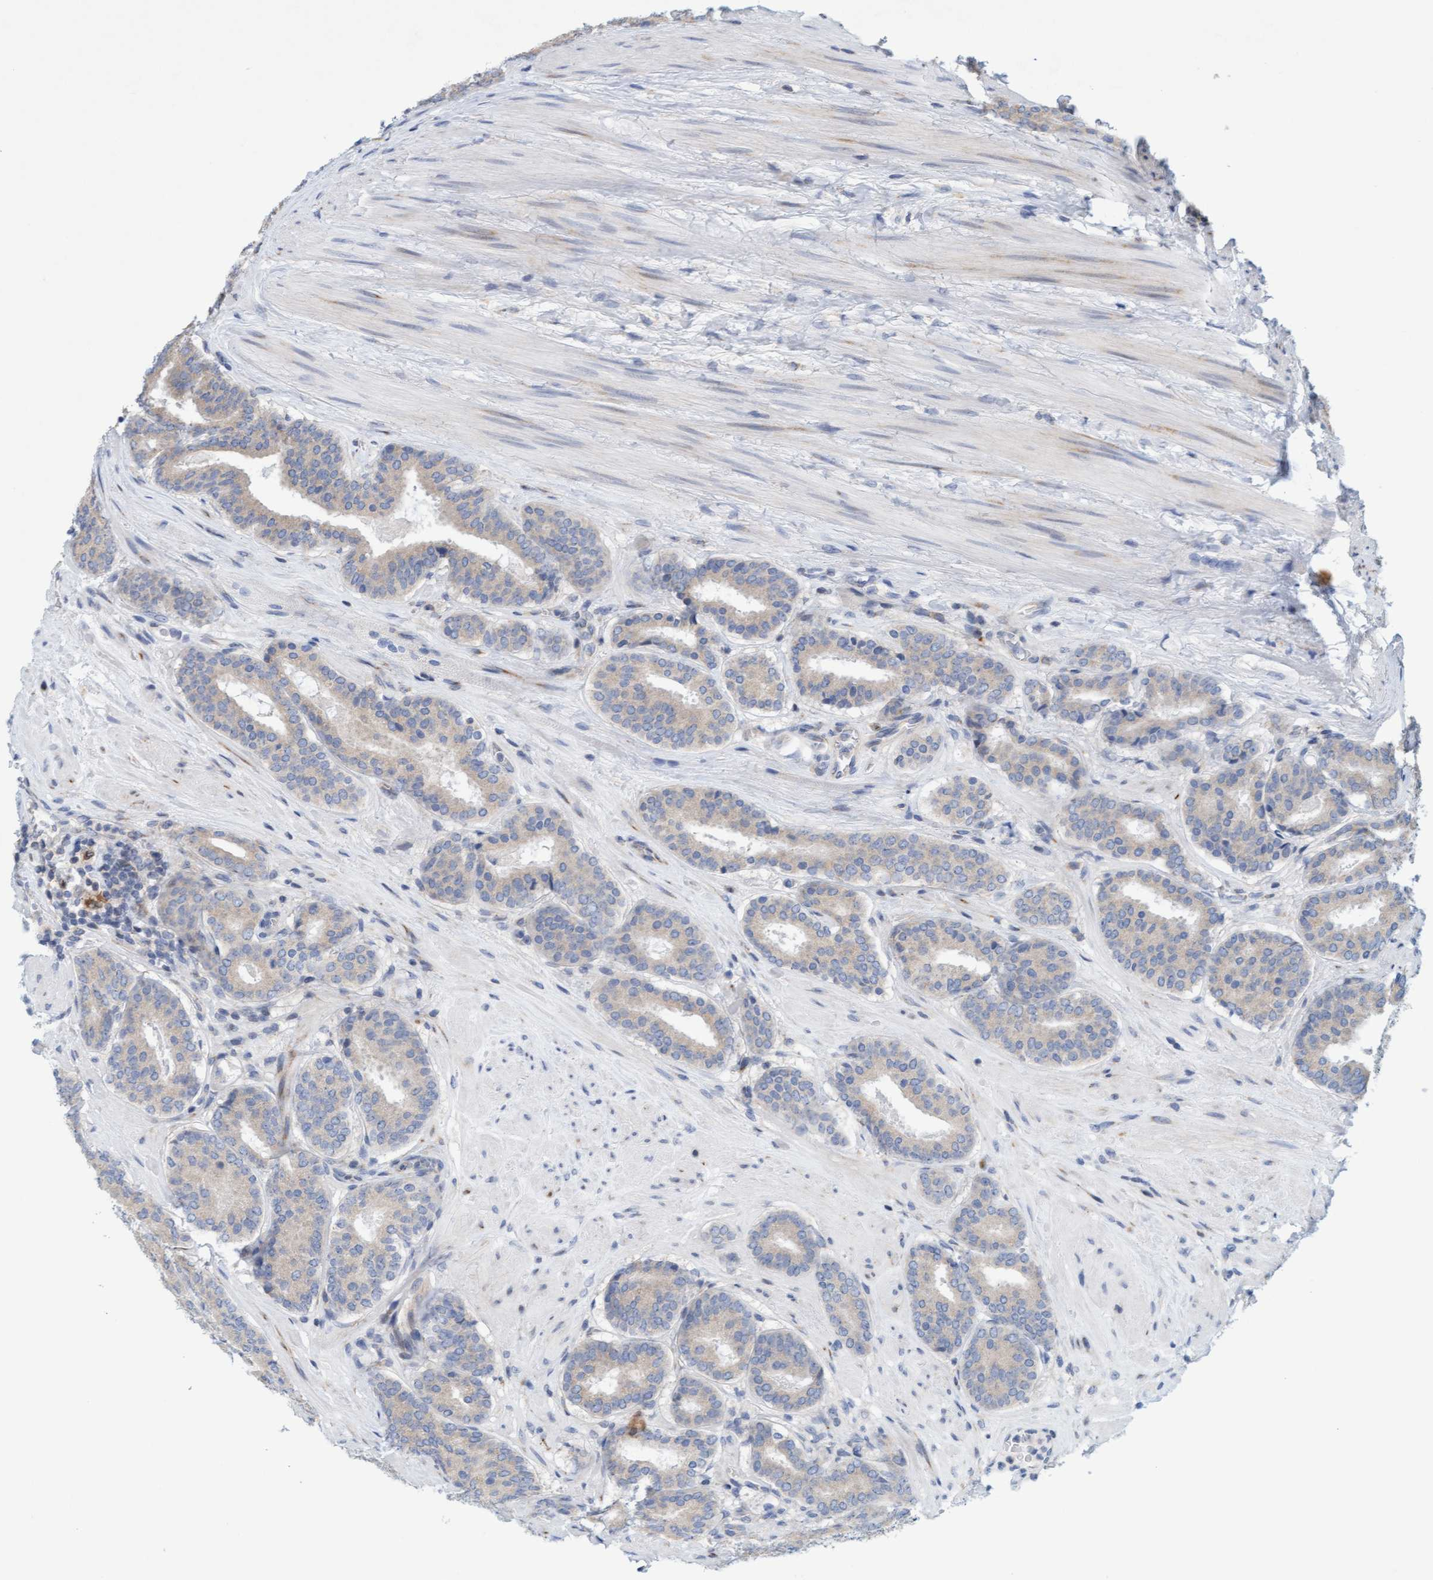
{"staining": {"intensity": "weak", "quantity": "<25%", "location": "cytoplasmic/membranous"}, "tissue": "prostate cancer", "cell_type": "Tumor cells", "image_type": "cancer", "snomed": [{"axis": "morphology", "description": "Adenocarcinoma, Low grade"}, {"axis": "topography", "description": "Prostate"}], "caption": "Tumor cells show no significant protein expression in prostate cancer (low-grade adenocarcinoma).", "gene": "SLC28A3", "patient": {"sex": "male", "age": 69}}